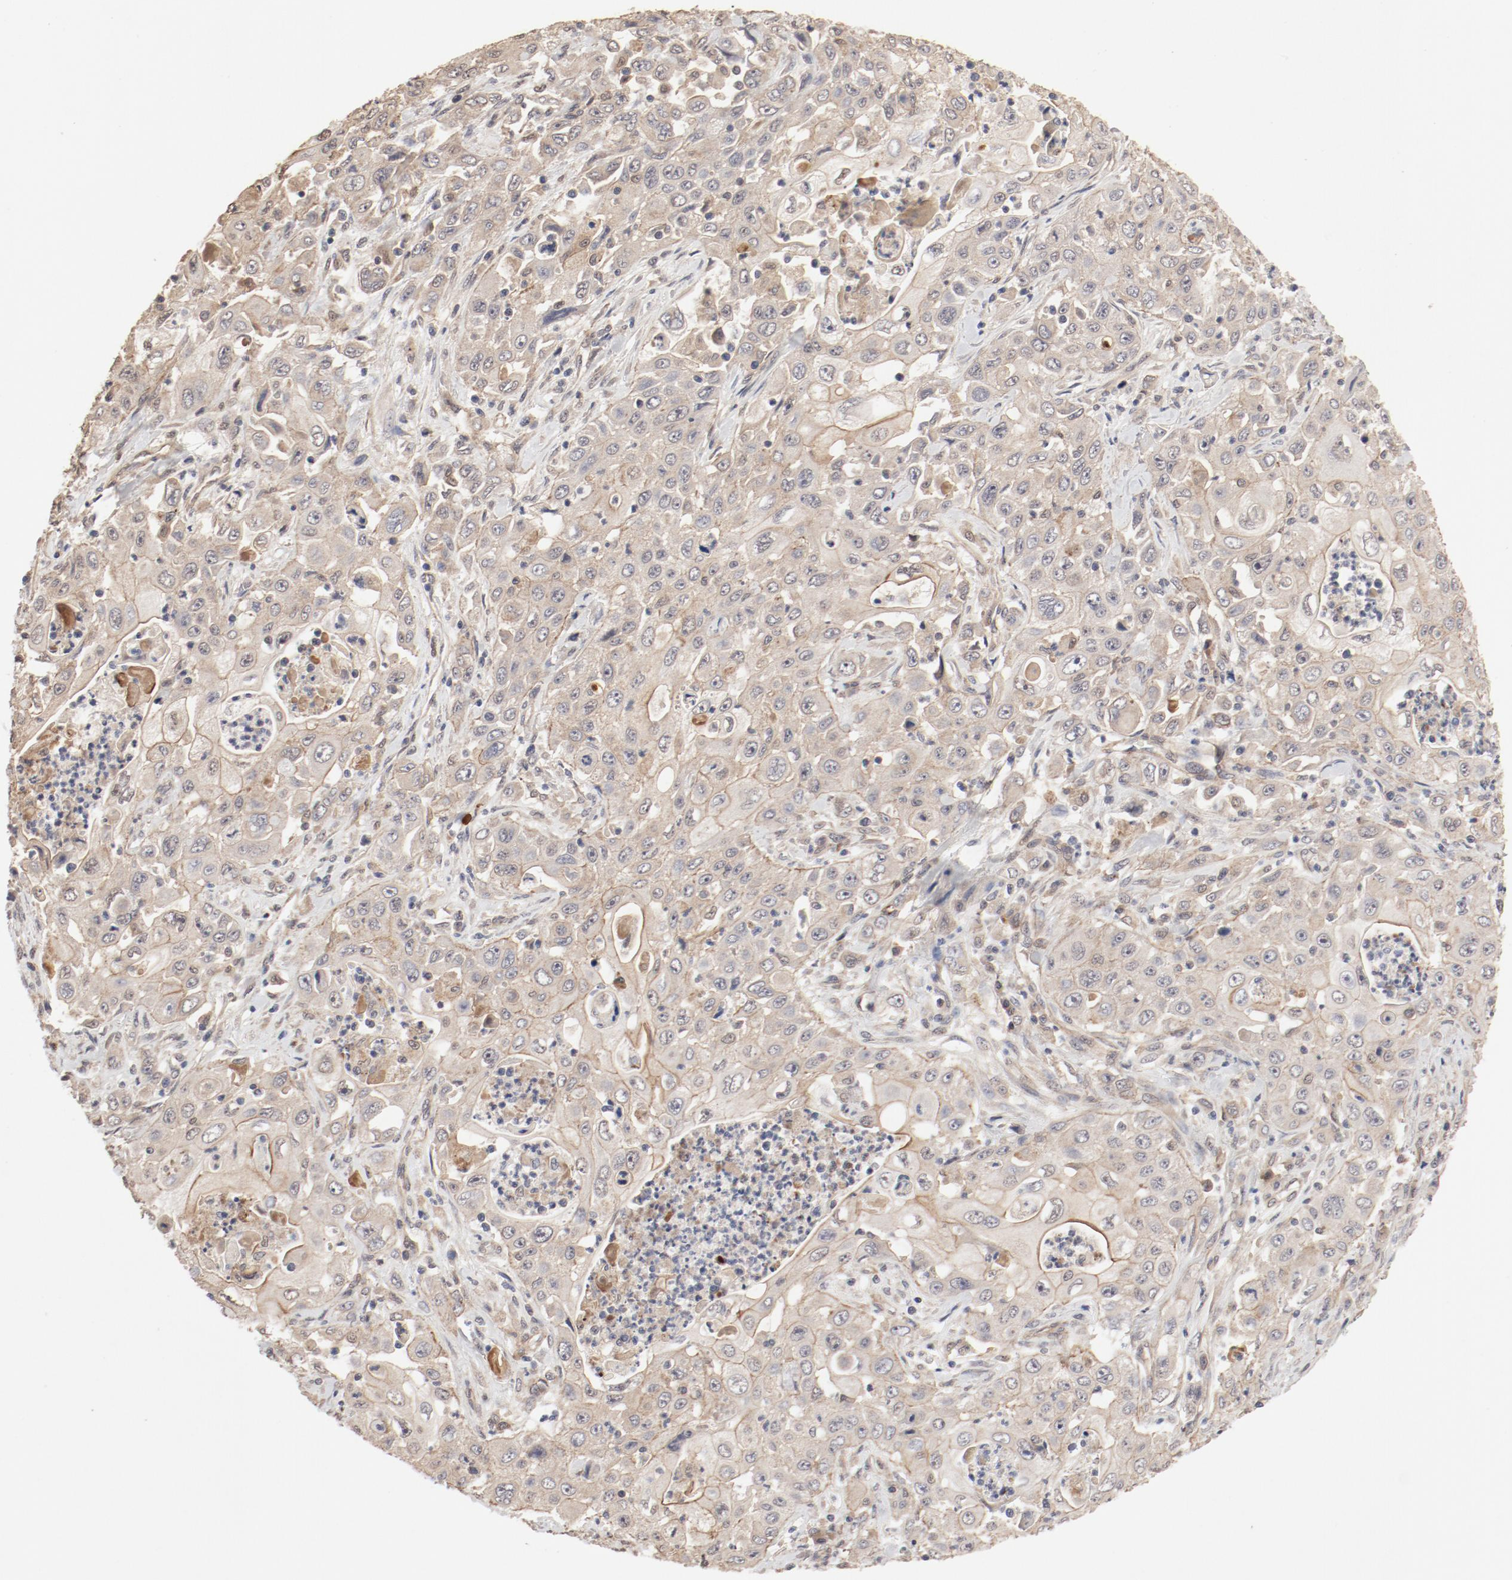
{"staining": {"intensity": "moderate", "quantity": ">75%", "location": "cytoplasmic/membranous"}, "tissue": "pancreatic cancer", "cell_type": "Tumor cells", "image_type": "cancer", "snomed": [{"axis": "morphology", "description": "Adenocarcinoma, NOS"}, {"axis": "topography", "description": "Pancreas"}], "caption": "Pancreatic cancer (adenocarcinoma) stained with DAB IHC shows medium levels of moderate cytoplasmic/membranous positivity in about >75% of tumor cells. (Stains: DAB in brown, nuclei in blue, Microscopy: brightfield microscopy at high magnification).", "gene": "IL3RA", "patient": {"sex": "male", "age": 70}}